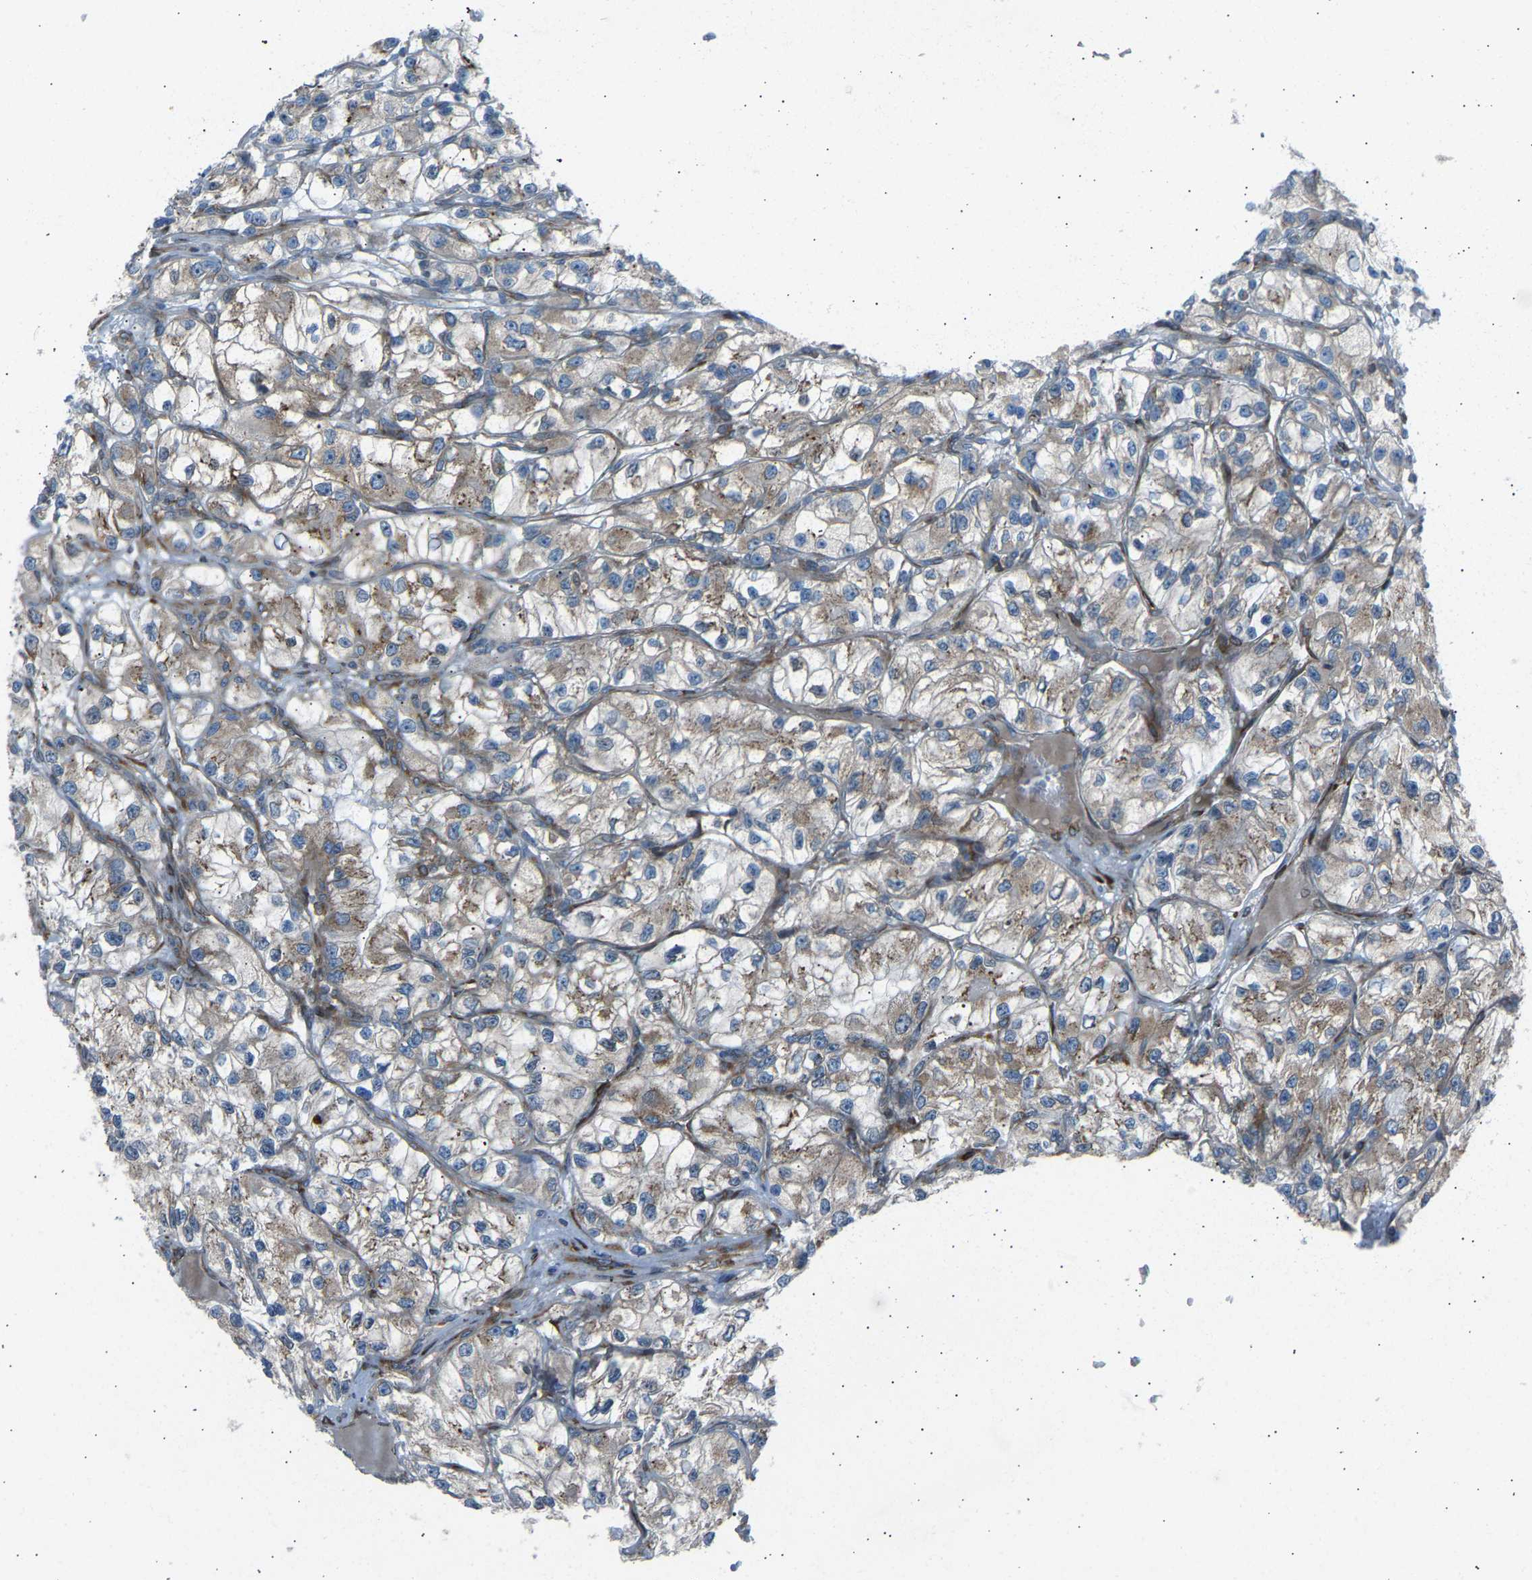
{"staining": {"intensity": "weak", "quantity": ">75%", "location": "cytoplasmic/membranous"}, "tissue": "renal cancer", "cell_type": "Tumor cells", "image_type": "cancer", "snomed": [{"axis": "morphology", "description": "Adenocarcinoma, NOS"}, {"axis": "topography", "description": "Kidney"}], "caption": "IHC histopathology image of renal cancer (adenocarcinoma) stained for a protein (brown), which reveals low levels of weak cytoplasmic/membranous staining in about >75% of tumor cells.", "gene": "VPS41", "patient": {"sex": "female", "age": 57}}